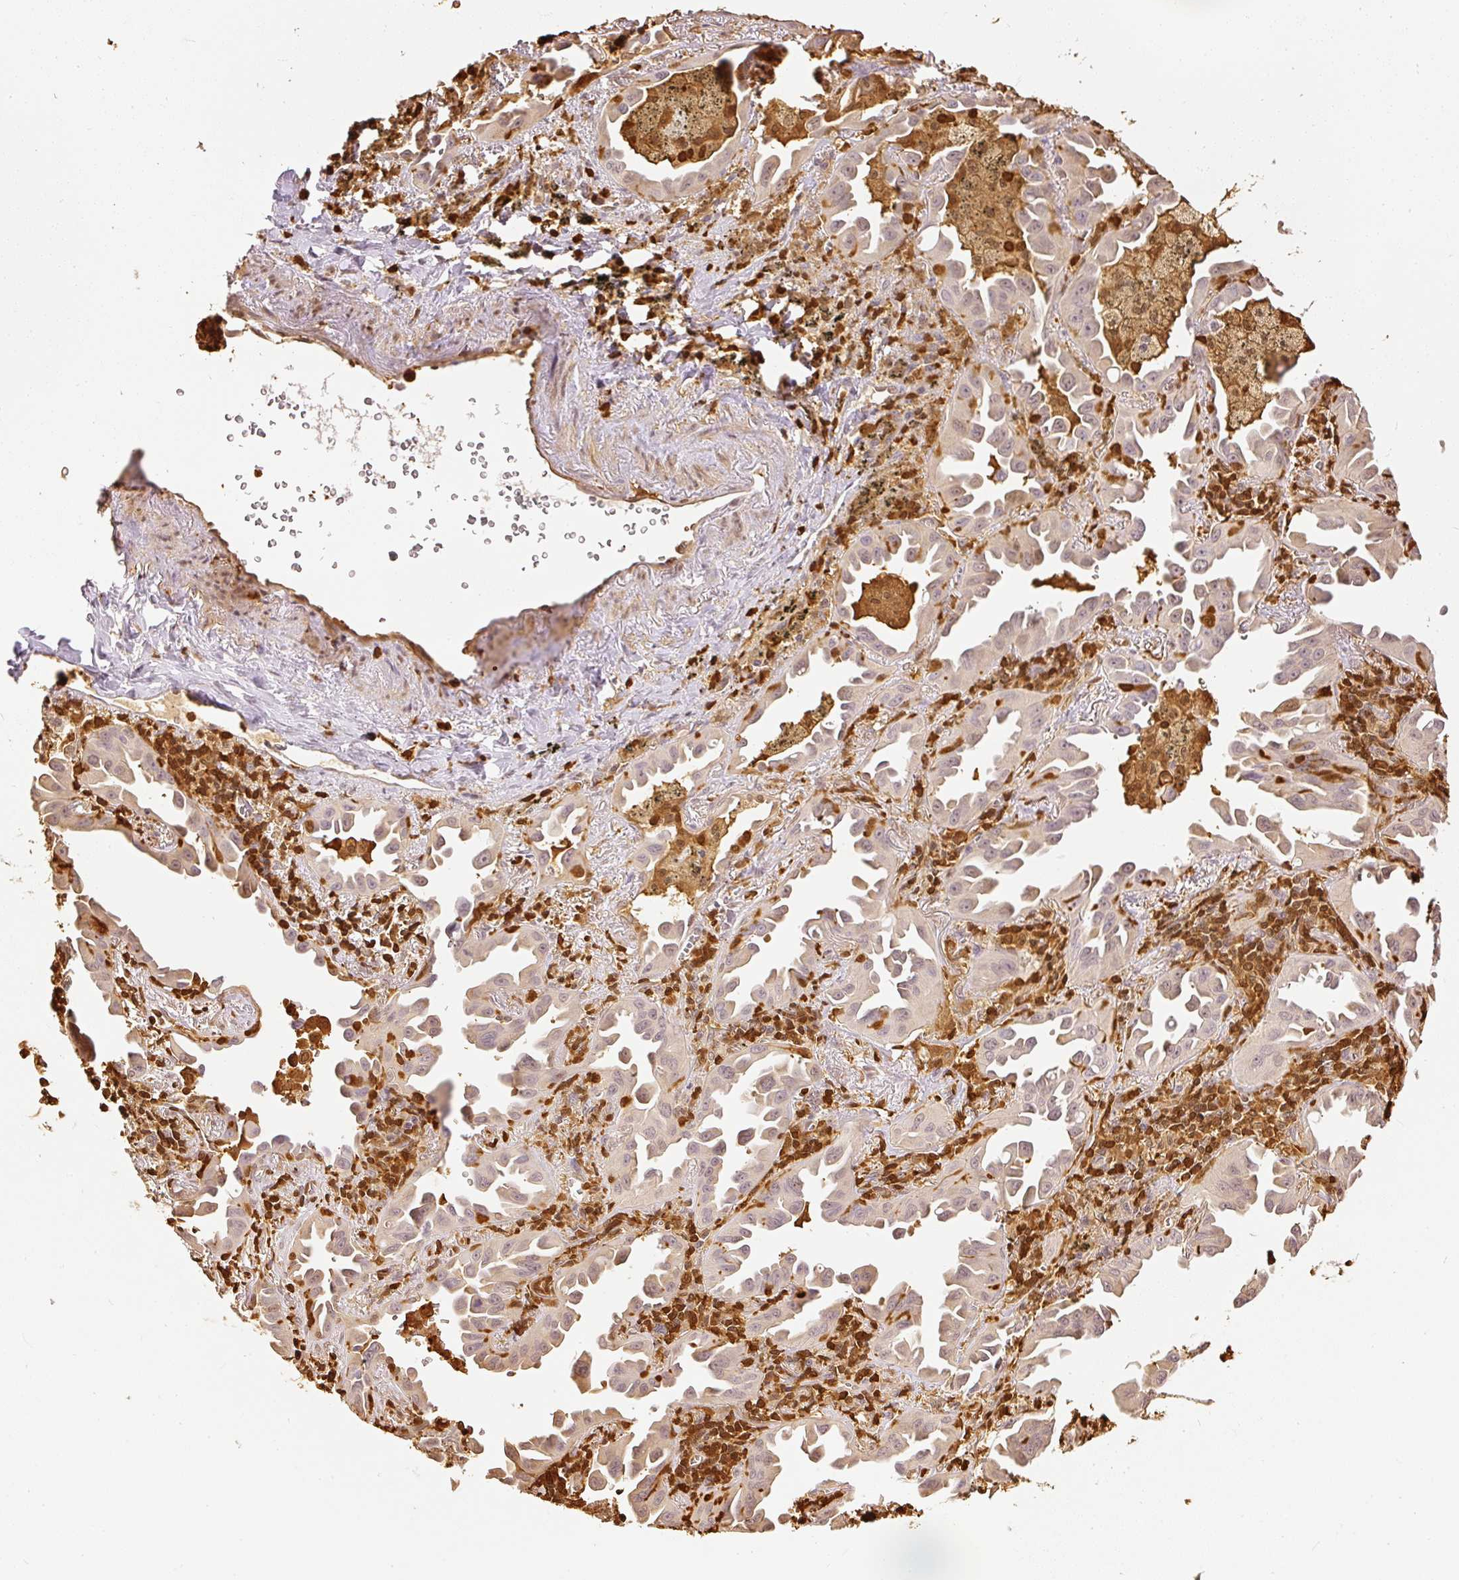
{"staining": {"intensity": "weak", "quantity": "25%-75%", "location": "cytoplasmic/membranous,nuclear"}, "tissue": "lung cancer", "cell_type": "Tumor cells", "image_type": "cancer", "snomed": [{"axis": "morphology", "description": "Adenocarcinoma, NOS"}, {"axis": "topography", "description": "Lung"}], "caption": "This micrograph demonstrates lung adenocarcinoma stained with immunohistochemistry (IHC) to label a protein in brown. The cytoplasmic/membranous and nuclear of tumor cells show weak positivity for the protein. Nuclei are counter-stained blue.", "gene": "PFN1", "patient": {"sex": "male", "age": 68}}